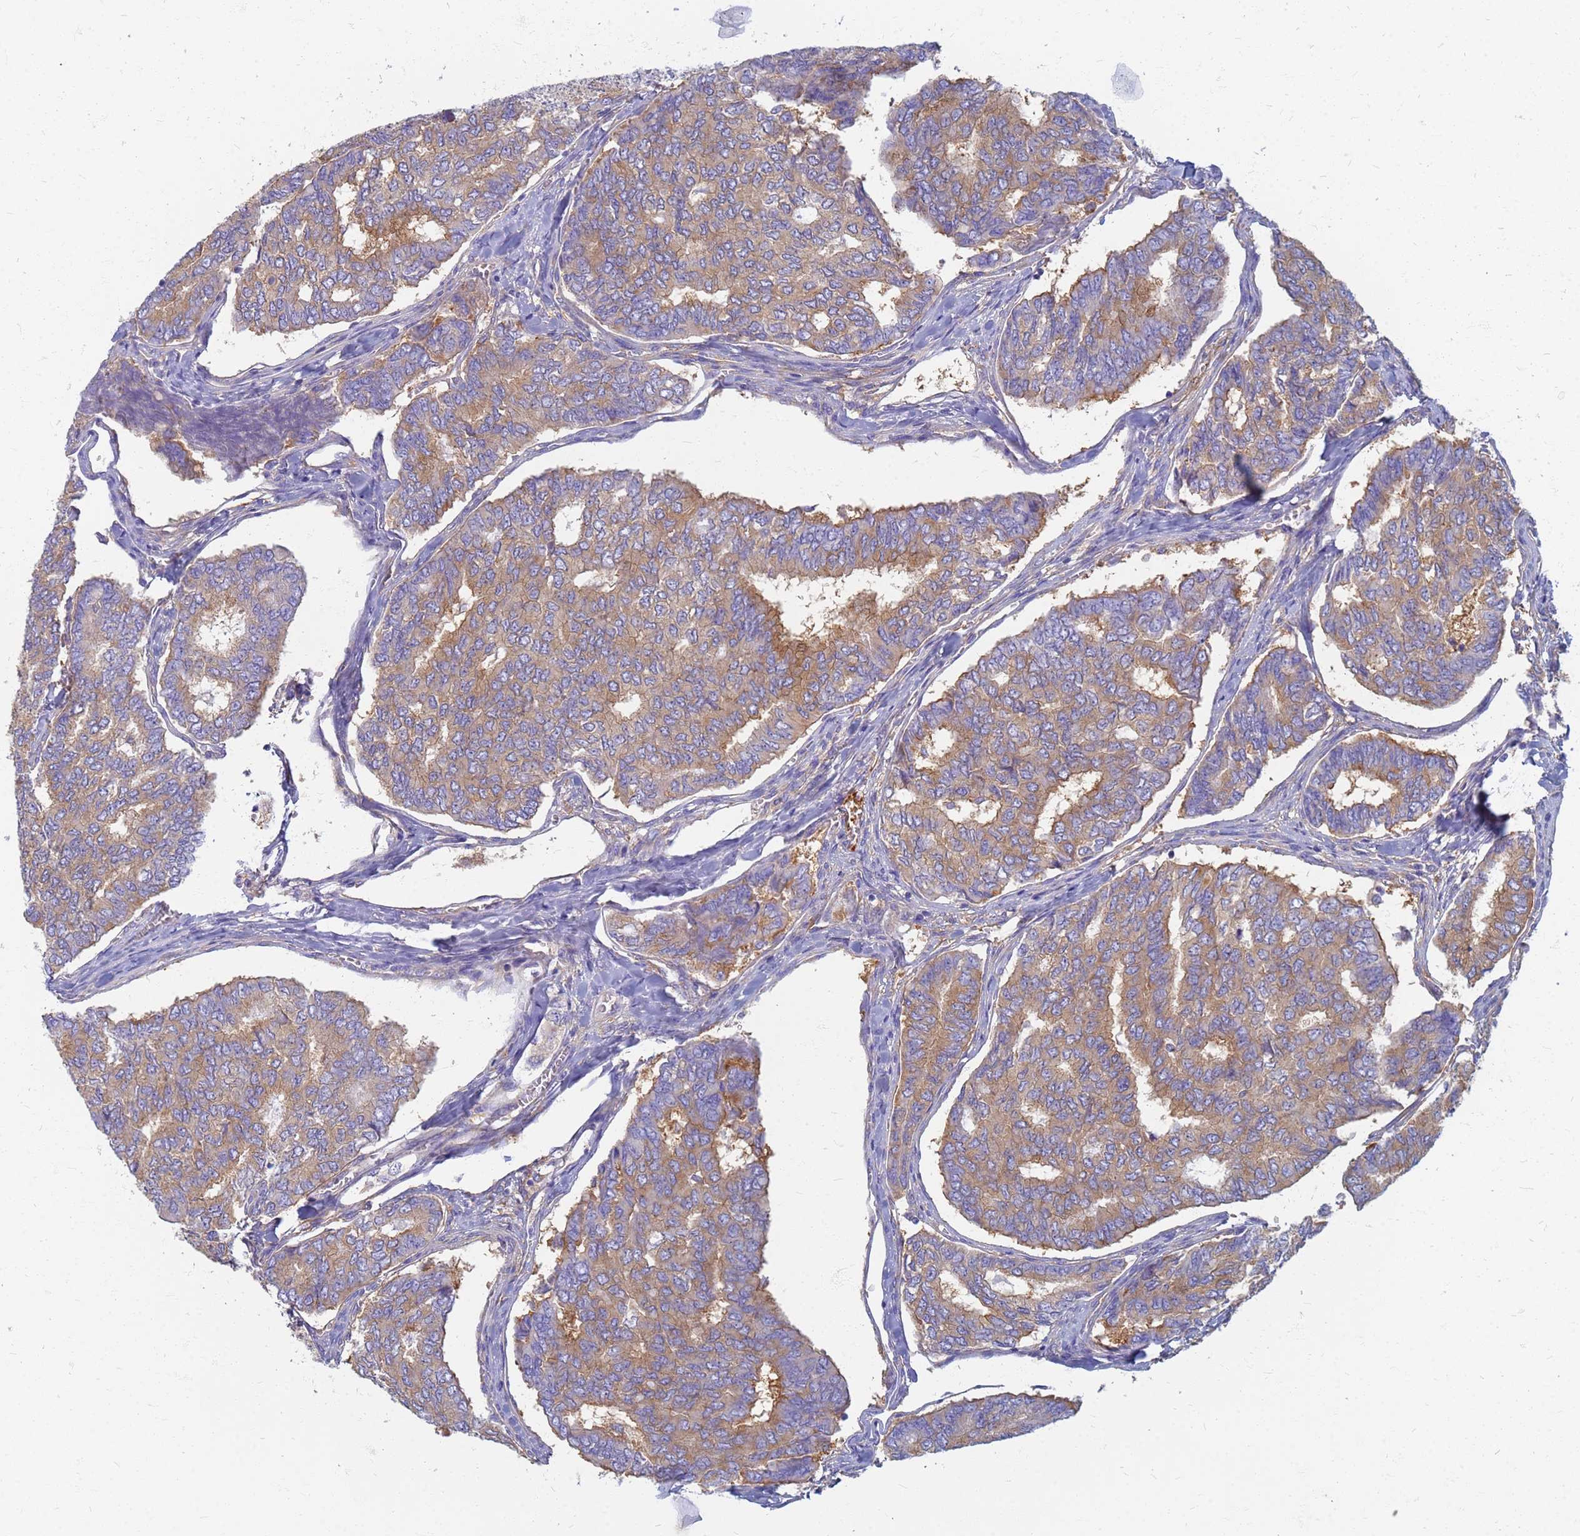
{"staining": {"intensity": "moderate", "quantity": "25%-75%", "location": "cytoplasmic/membranous"}, "tissue": "thyroid cancer", "cell_type": "Tumor cells", "image_type": "cancer", "snomed": [{"axis": "morphology", "description": "Papillary adenocarcinoma, NOS"}, {"axis": "topography", "description": "Thyroid gland"}], "caption": "Brown immunohistochemical staining in human thyroid papillary adenocarcinoma shows moderate cytoplasmic/membranous expression in about 25%-75% of tumor cells.", "gene": "EEA1", "patient": {"sex": "female", "age": 35}}